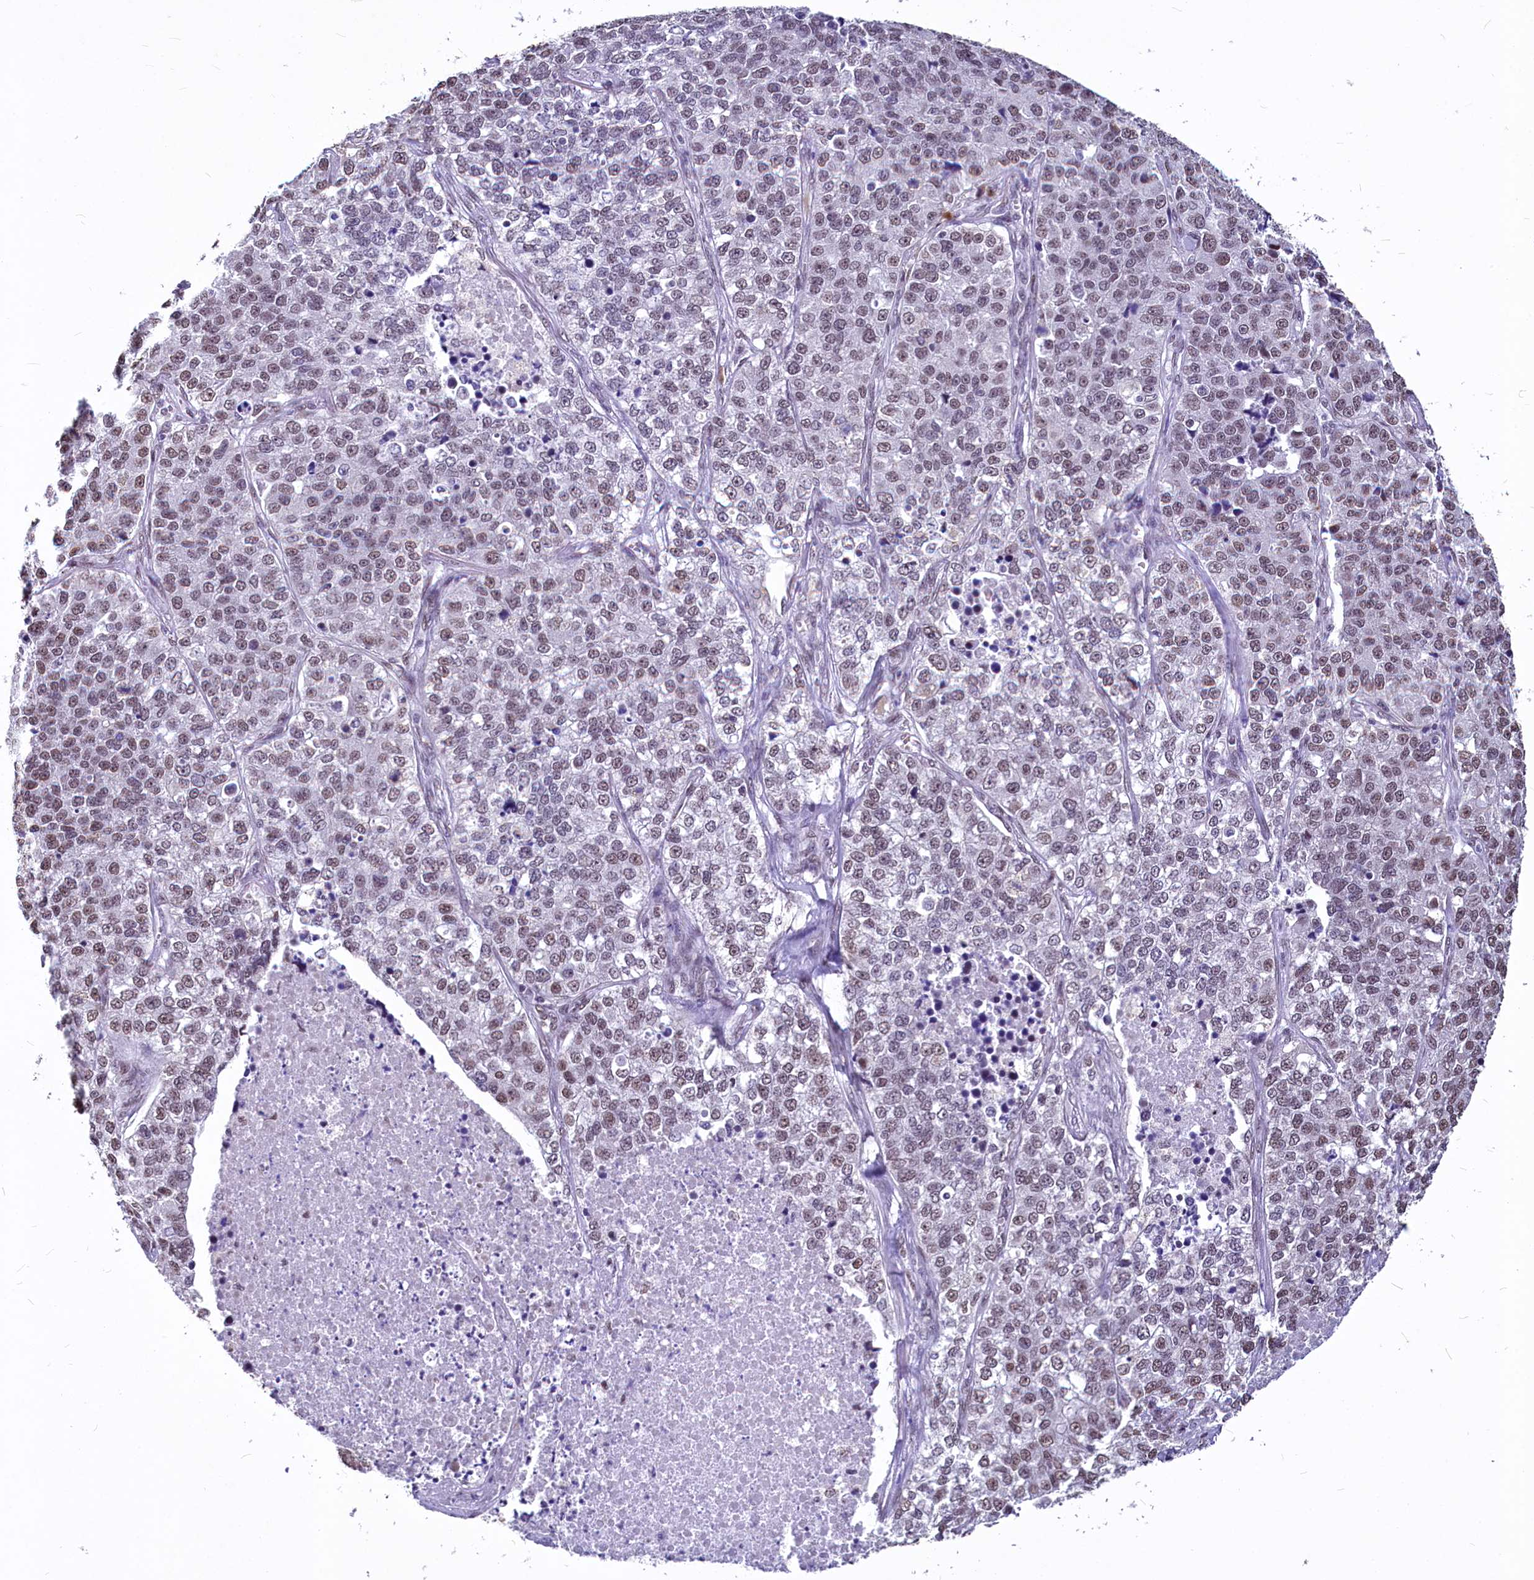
{"staining": {"intensity": "weak", "quantity": ">75%", "location": "nuclear"}, "tissue": "lung cancer", "cell_type": "Tumor cells", "image_type": "cancer", "snomed": [{"axis": "morphology", "description": "Adenocarcinoma, NOS"}, {"axis": "topography", "description": "Lung"}], "caption": "Human lung cancer (adenocarcinoma) stained with a protein marker reveals weak staining in tumor cells.", "gene": "PARPBP", "patient": {"sex": "male", "age": 49}}